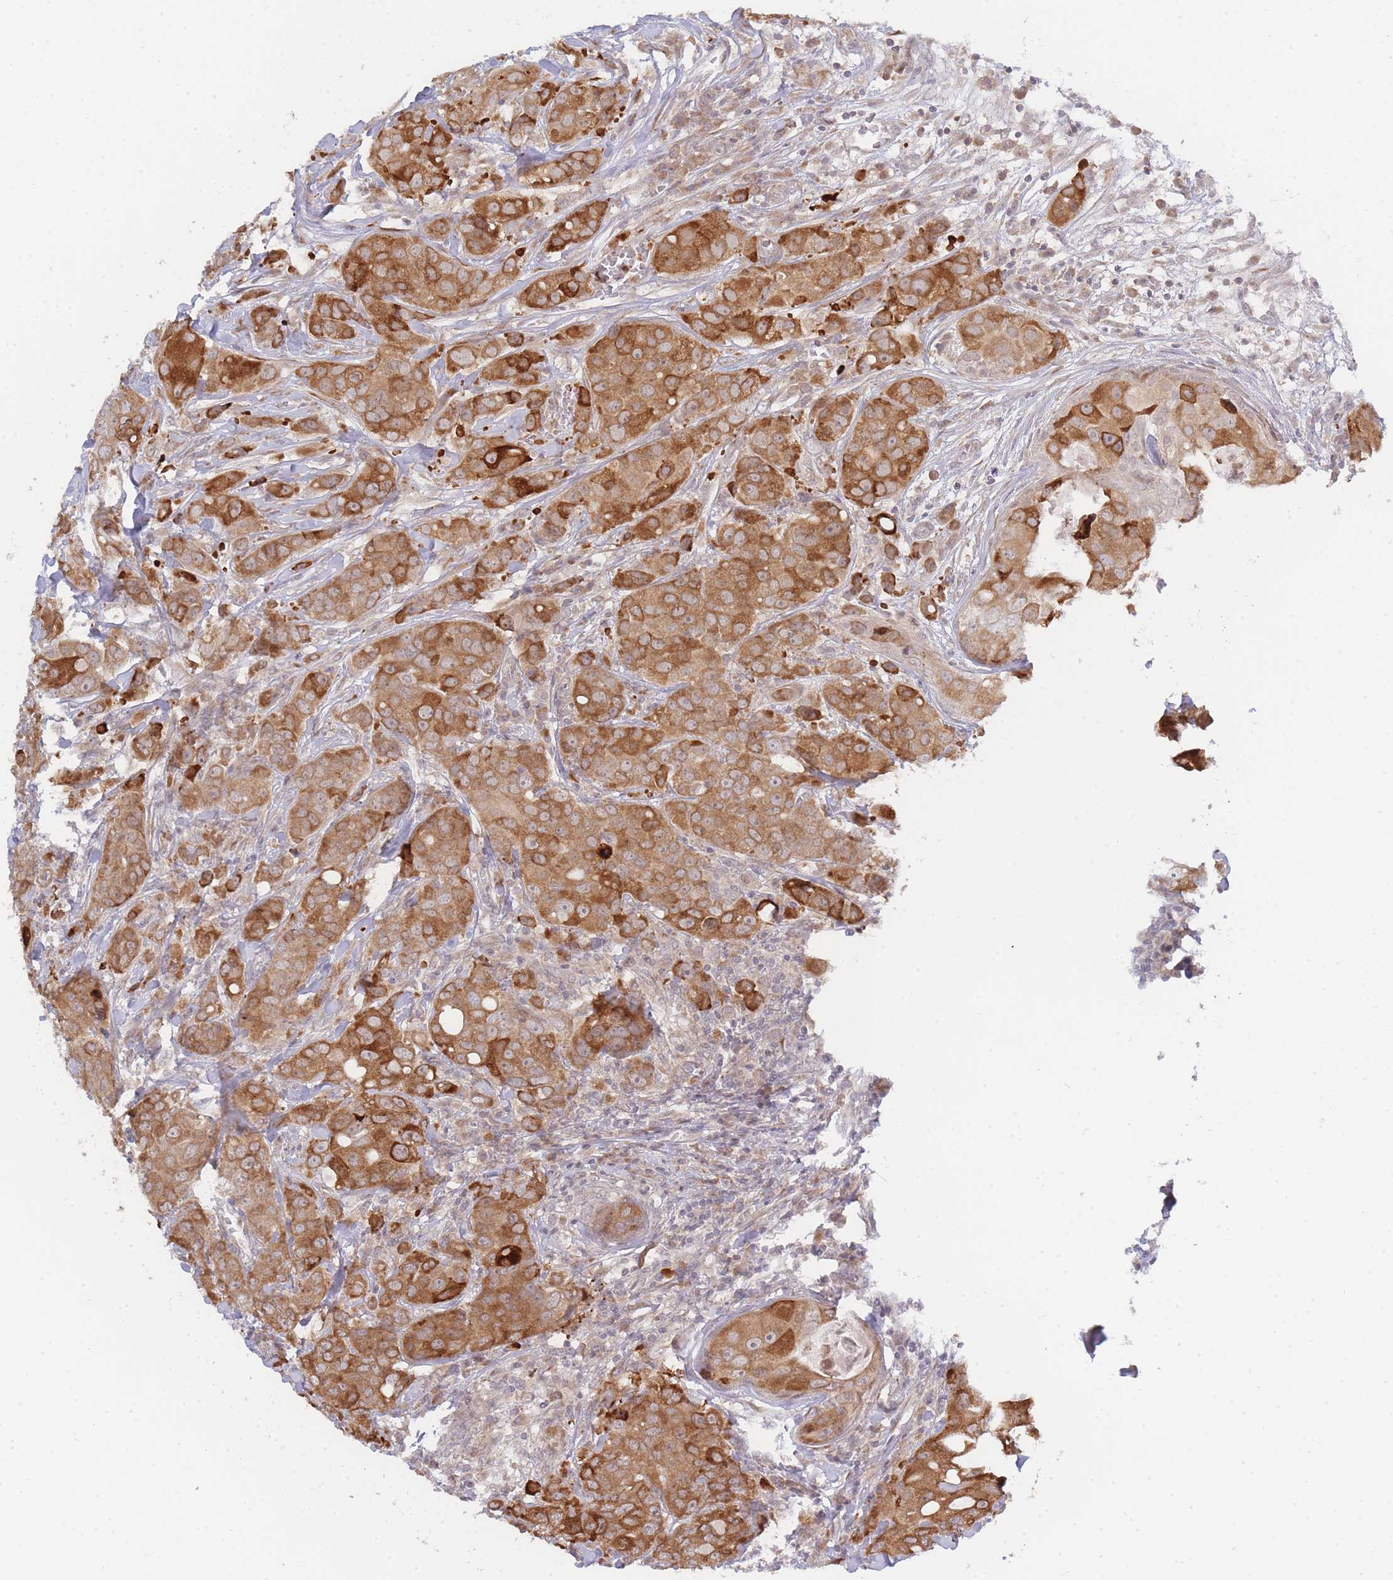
{"staining": {"intensity": "moderate", "quantity": ">75%", "location": "cytoplasmic/membranous"}, "tissue": "breast cancer", "cell_type": "Tumor cells", "image_type": "cancer", "snomed": [{"axis": "morphology", "description": "Duct carcinoma"}, {"axis": "topography", "description": "Breast"}], "caption": "Protein expression analysis of human breast cancer reveals moderate cytoplasmic/membranous positivity in approximately >75% of tumor cells. (DAB (3,3'-diaminobenzidine) IHC with brightfield microscopy, high magnification).", "gene": "TRIM26", "patient": {"sex": "female", "age": 43}}